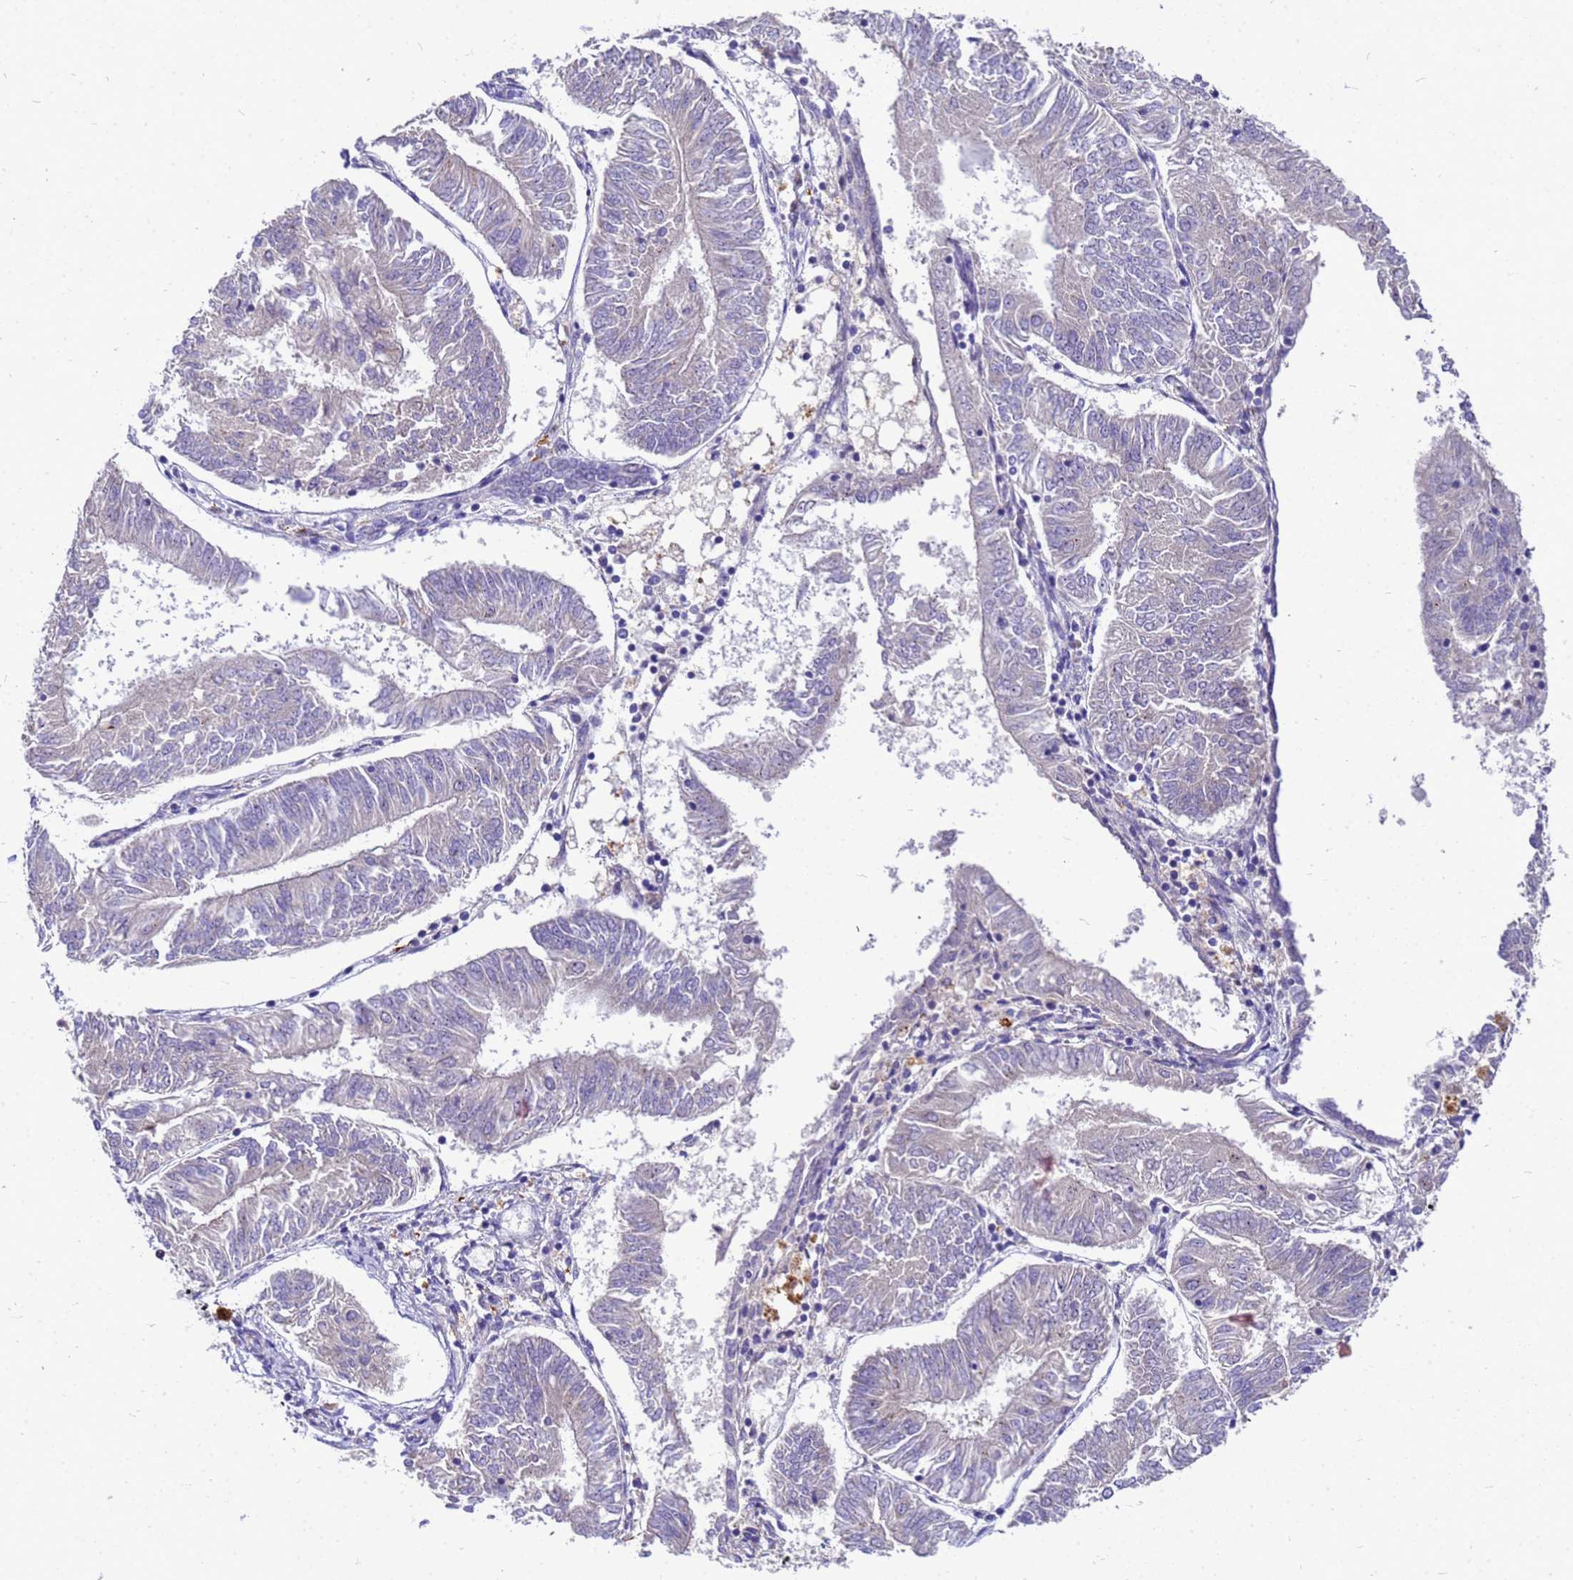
{"staining": {"intensity": "negative", "quantity": "none", "location": "none"}, "tissue": "endometrial cancer", "cell_type": "Tumor cells", "image_type": "cancer", "snomed": [{"axis": "morphology", "description": "Adenocarcinoma, NOS"}, {"axis": "topography", "description": "Endometrium"}], "caption": "Human endometrial cancer (adenocarcinoma) stained for a protein using immunohistochemistry (IHC) exhibits no positivity in tumor cells.", "gene": "POP7", "patient": {"sex": "female", "age": 58}}